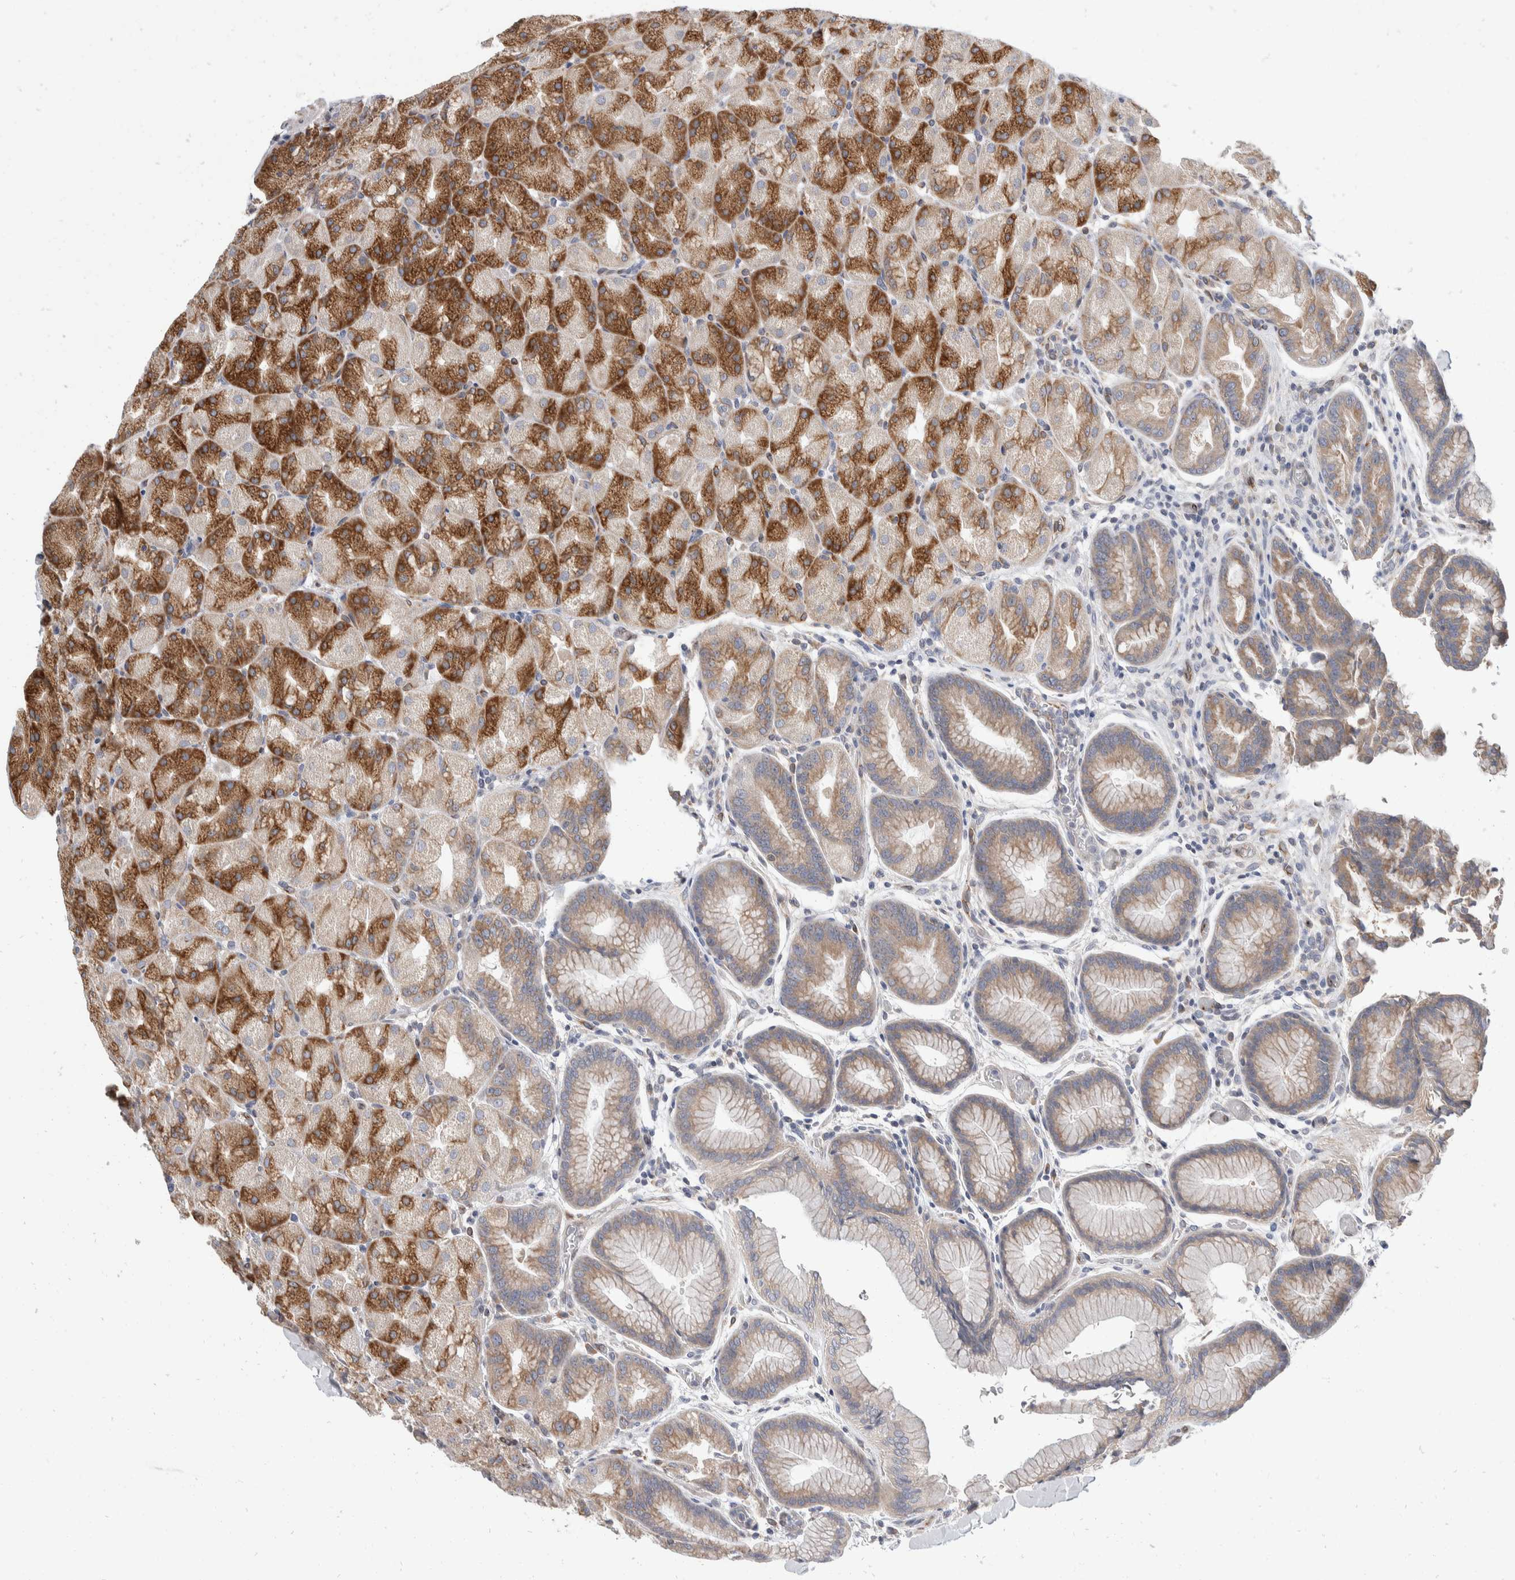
{"staining": {"intensity": "strong", "quantity": "25%-75%", "location": "cytoplasmic/membranous"}, "tissue": "stomach", "cell_type": "Glandular cells", "image_type": "normal", "snomed": [{"axis": "morphology", "description": "Normal tissue, NOS"}, {"axis": "topography", "description": "Stomach, upper"}, {"axis": "topography", "description": "Stomach"}], "caption": "A high amount of strong cytoplasmic/membranous staining is identified in about 25%-75% of glandular cells in normal stomach.", "gene": "TMEM245", "patient": {"sex": "male", "age": 48}}